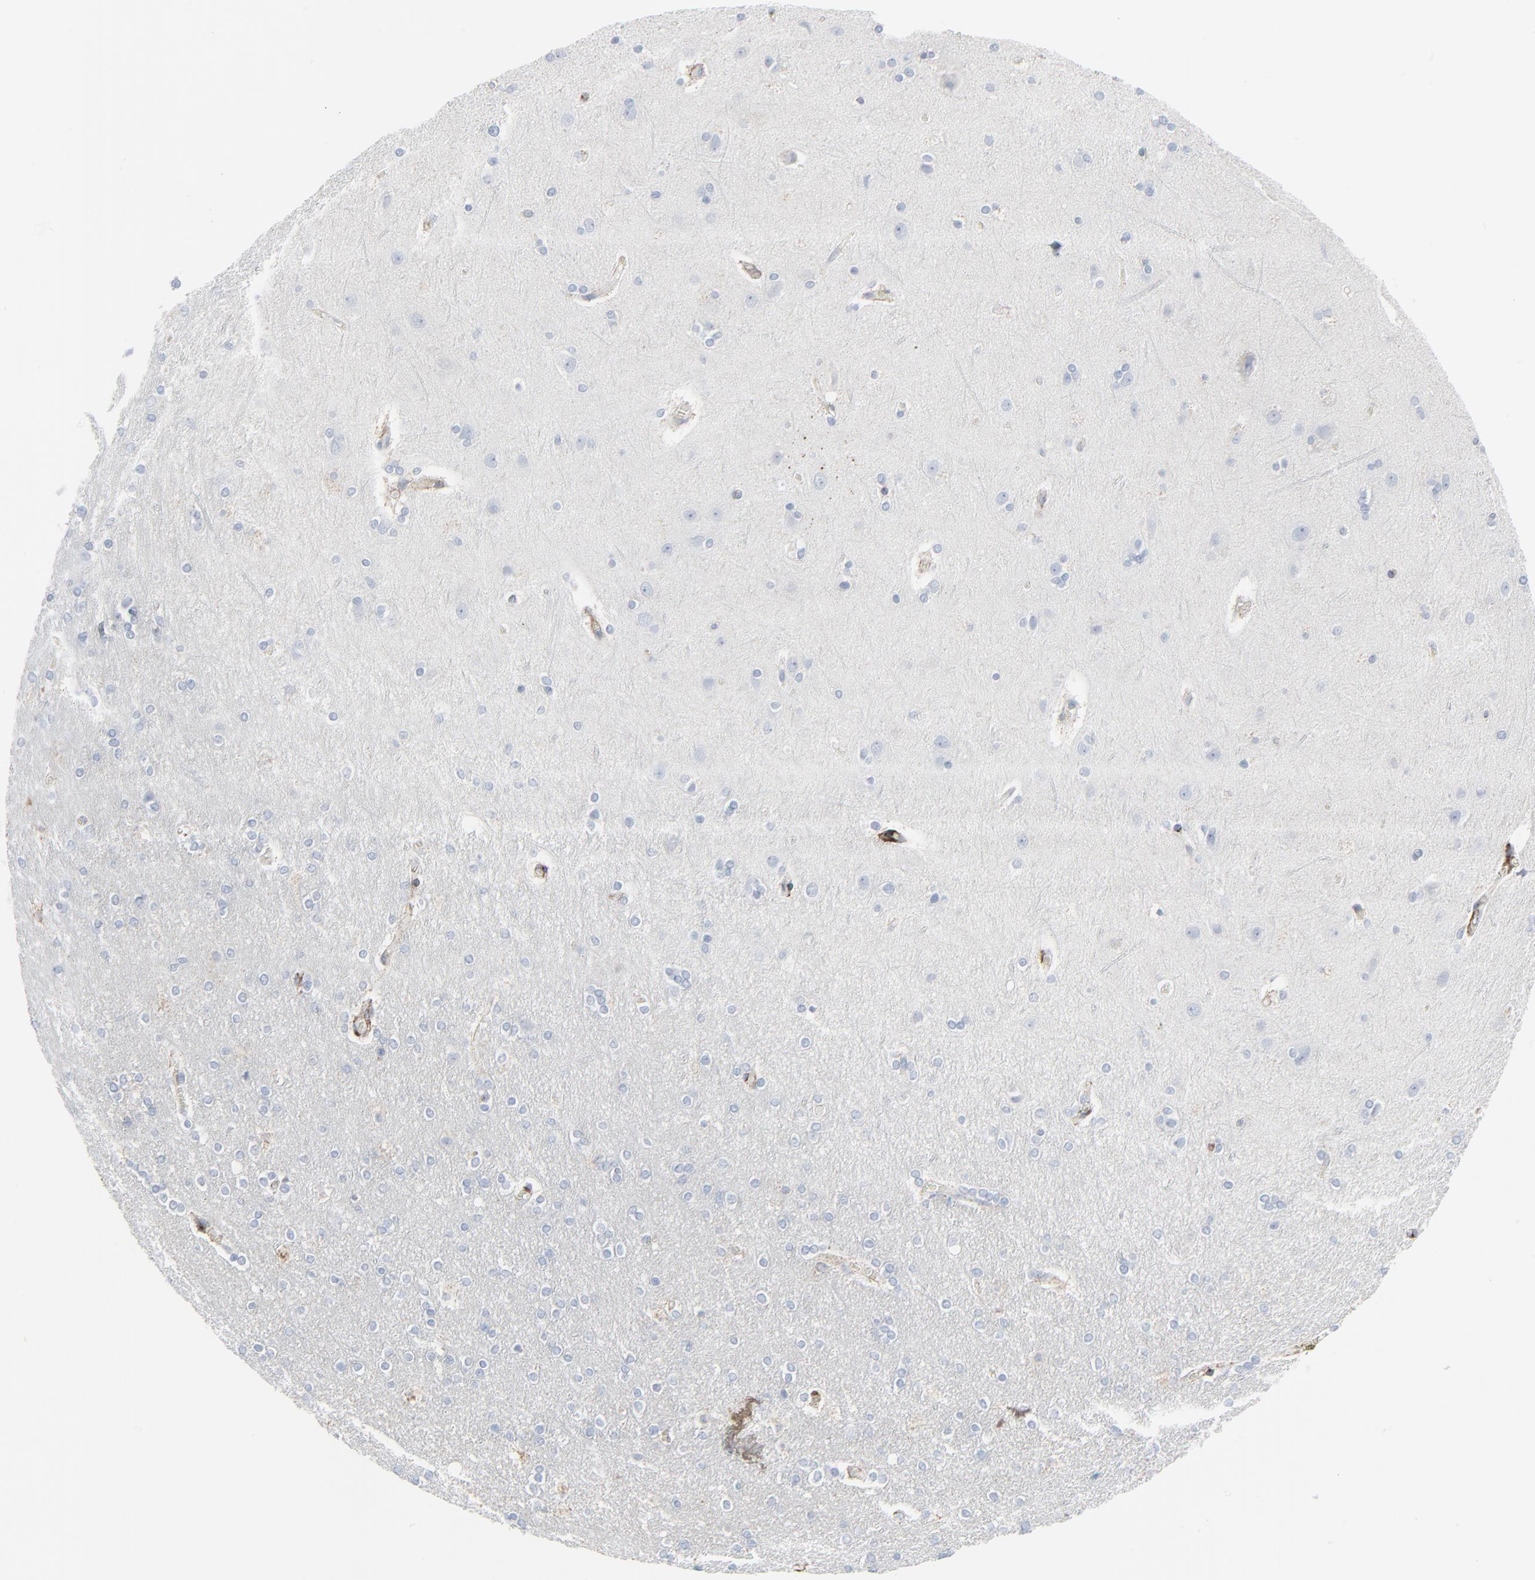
{"staining": {"intensity": "negative", "quantity": "none", "location": "none"}, "tissue": "cerebral cortex", "cell_type": "Endothelial cells", "image_type": "normal", "snomed": [{"axis": "morphology", "description": "Normal tissue, NOS"}, {"axis": "topography", "description": "Cerebral cortex"}], "caption": "There is no significant staining in endothelial cells of cerebral cortex. (DAB (3,3'-diaminobenzidine) immunohistochemistry (IHC) visualized using brightfield microscopy, high magnification).", "gene": "BGN", "patient": {"sex": "female", "age": 54}}